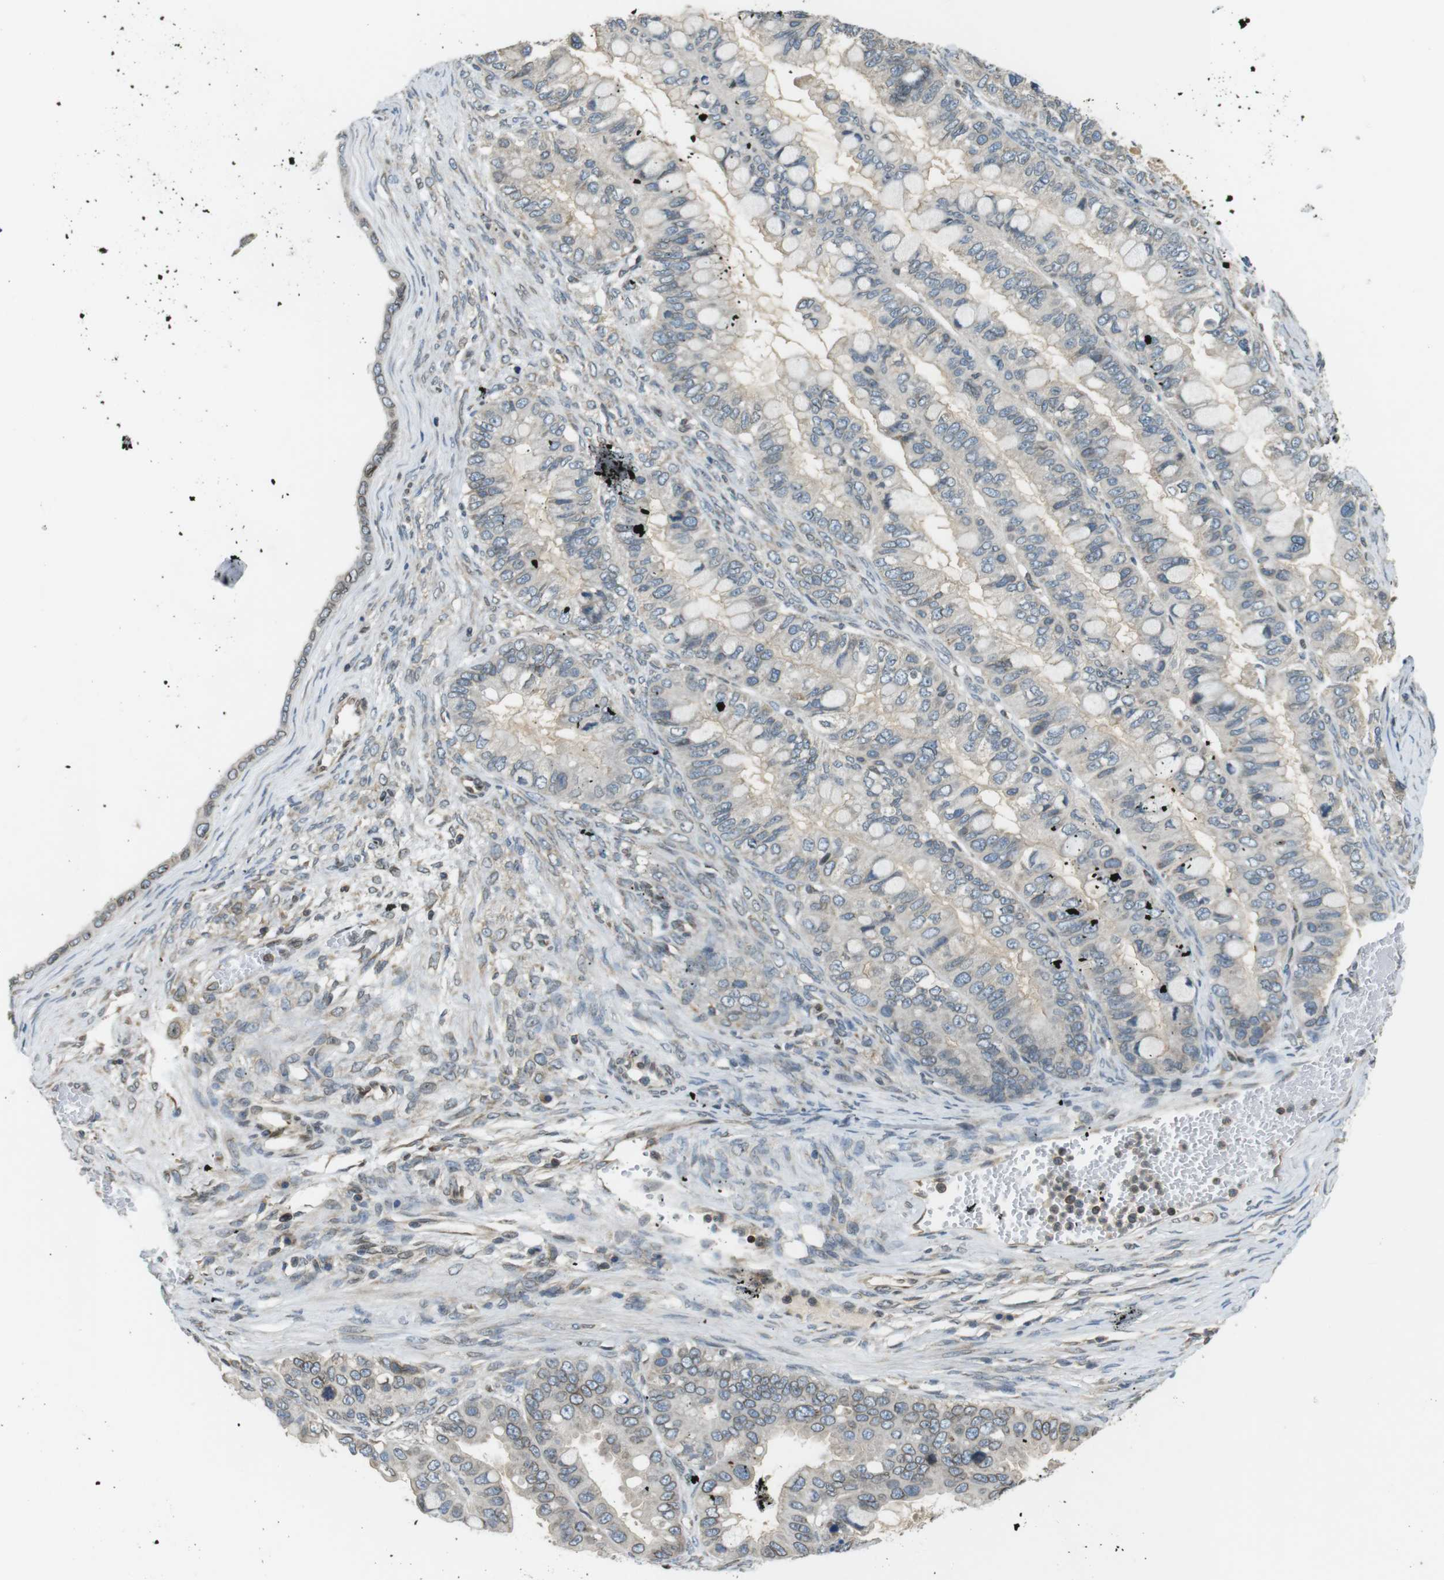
{"staining": {"intensity": "weak", "quantity": "<25%", "location": "cytoplasmic/membranous,nuclear"}, "tissue": "ovarian cancer", "cell_type": "Tumor cells", "image_type": "cancer", "snomed": [{"axis": "morphology", "description": "Cystadenocarcinoma, mucinous, NOS"}, {"axis": "topography", "description": "Ovary"}], "caption": "Immunohistochemistry (IHC) micrograph of neoplastic tissue: ovarian mucinous cystadenocarcinoma stained with DAB exhibits no significant protein expression in tumor cells.", "gene": "TMX4", "patient": {"sex": "female", "age": 80}}